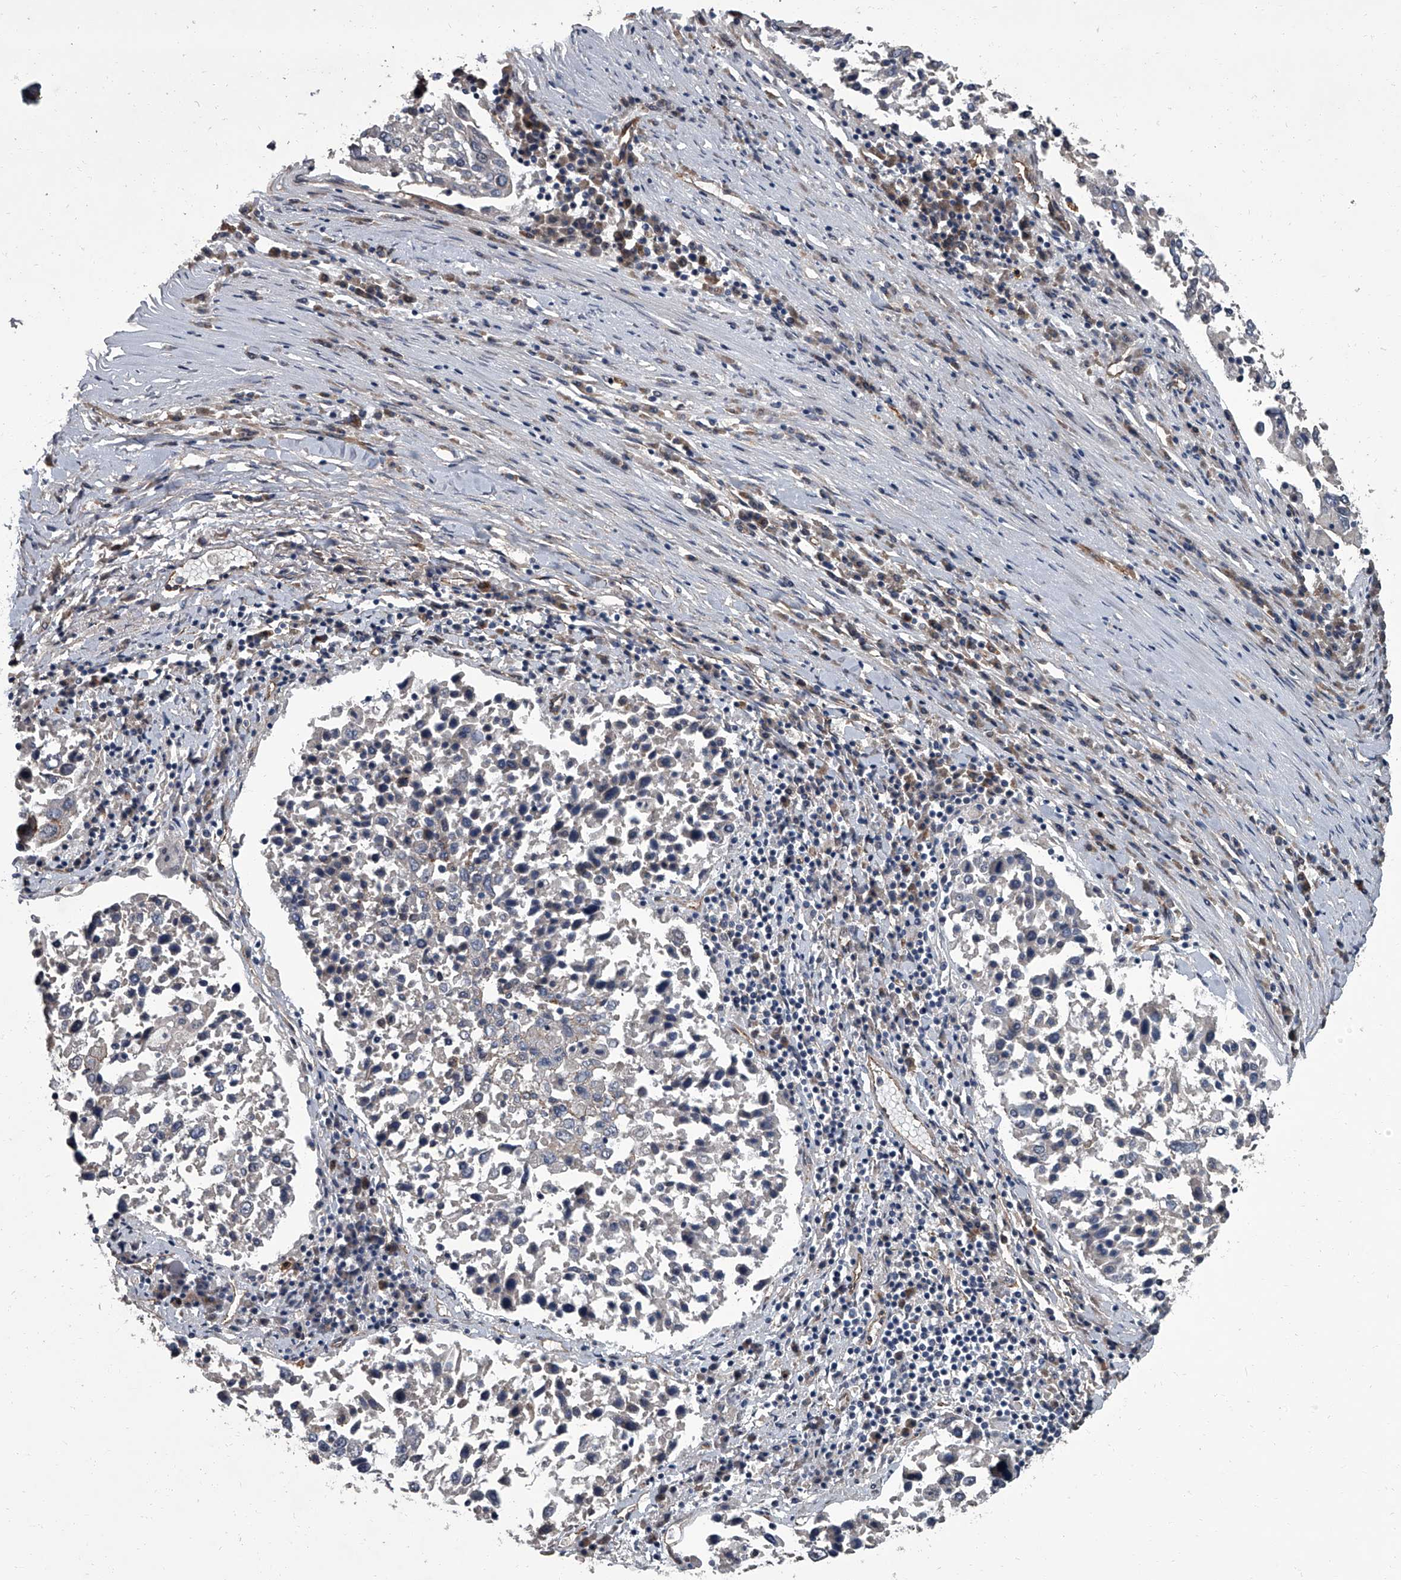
{"staining": {"intensity": "negative", "quantity": "none", "location": "none"}, "tissue": "lung cancer", "cell_type": "Tumor cells", "image_type": "cancer", "snomed": [{"axis": "morphology", "description": "Squamous cell carcinoma, NOS"}, {"axis": "topography", "description": "Lung"}], "caption": "An immunohistochemistry photomicrograph of lung cancer is shown. There is no staining in tumor cells of lung cancer.", "gene": "SIRT4", "patient": {"sex": "male", "age": 65}}